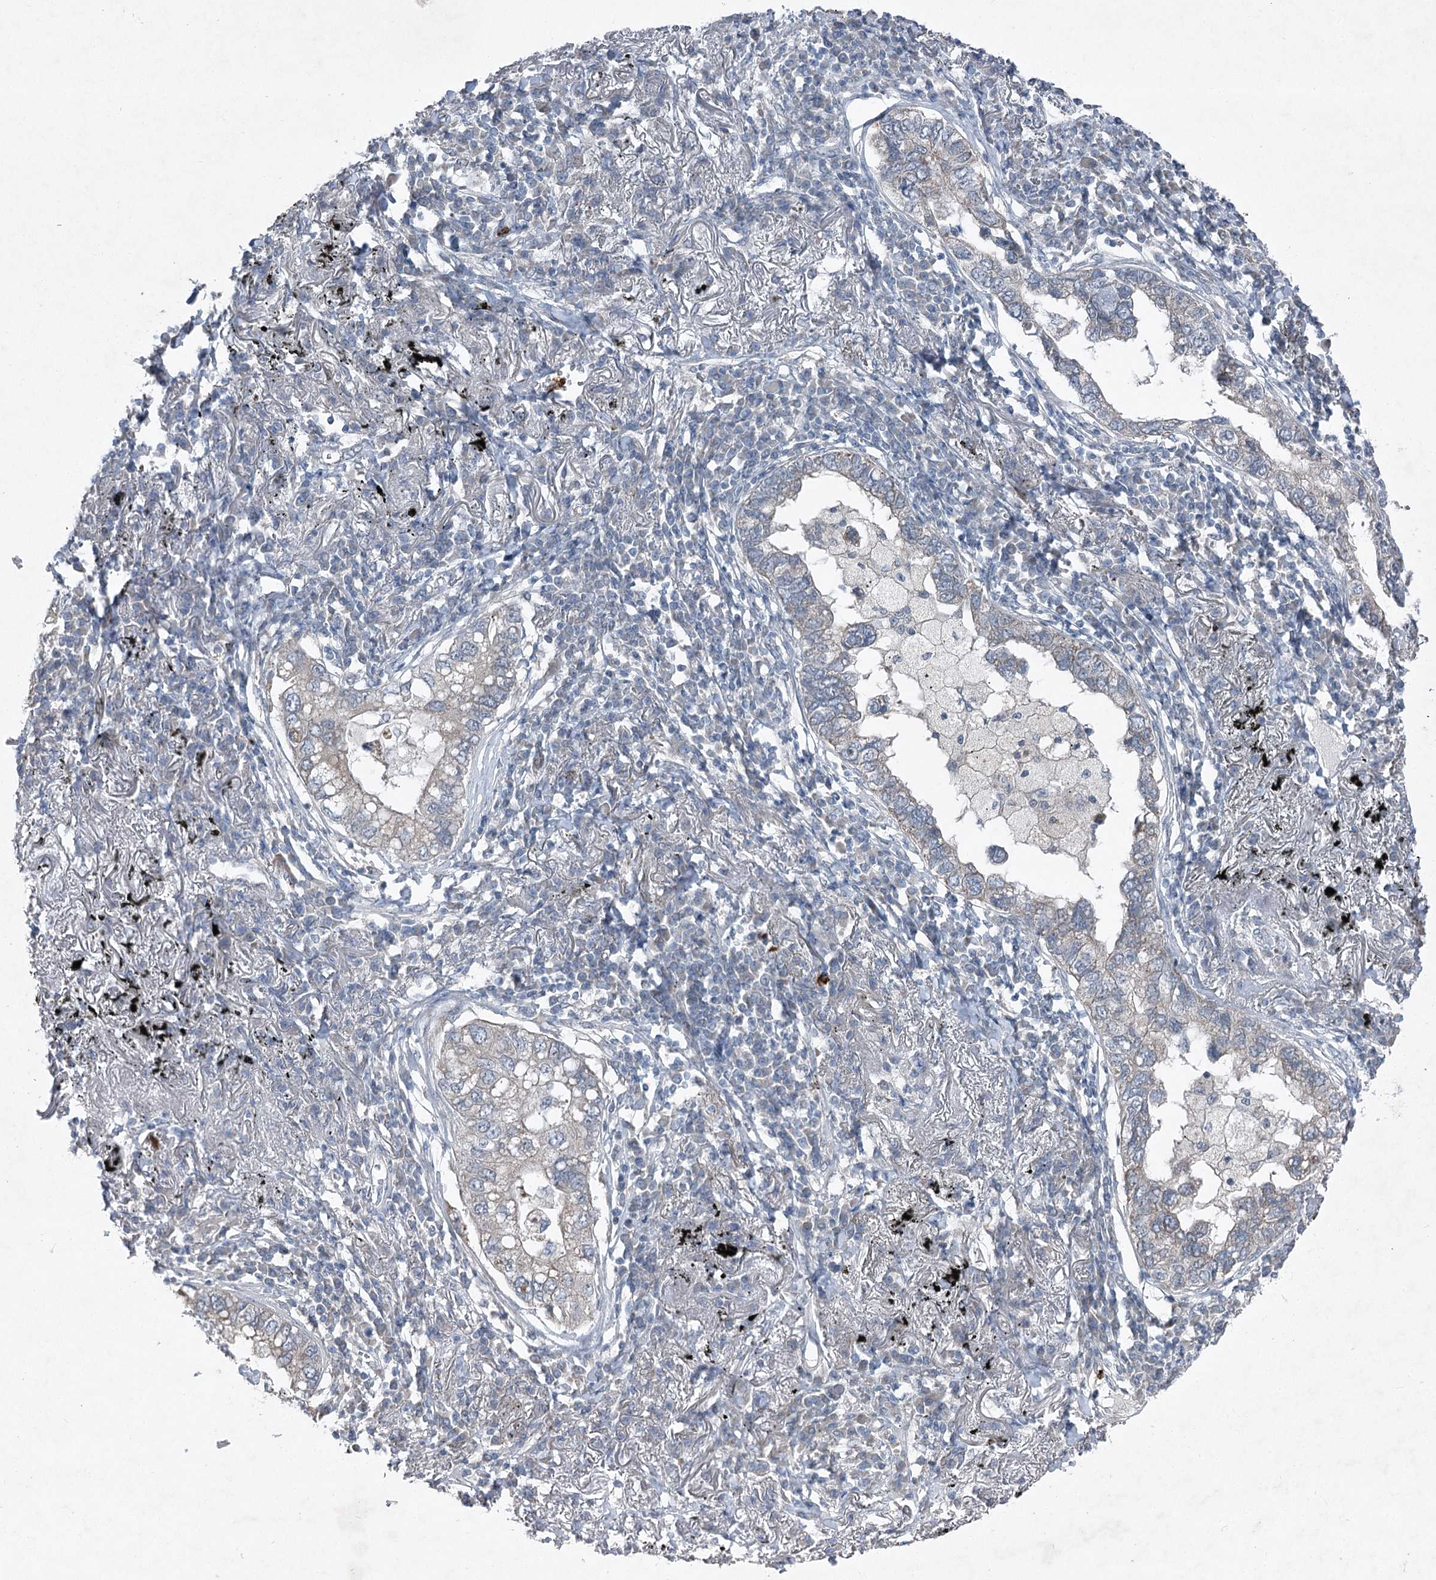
{"staining": {"intensity": "negative", "quantity": "none", "location": "none"}, "tissue": "lung cancer", "cell_type": "Tumor cells", "image_type": "cancer", "snomed": [{"axis": "morphology", "description": "Adenocarcinoma, NOS"}, {"axis": "topography", "description": "Lung"}], "caption": "The micrograph demonstrates no significant positivity in tumor cells of lung cancer. (Stains: DAB immunohistochemistry with hematoxylin counter stain, Microscopy: brightfield microscopy at high magnification).", "gene": "PLA2G12A", "patient": {"sex": "male", "age": 65}}